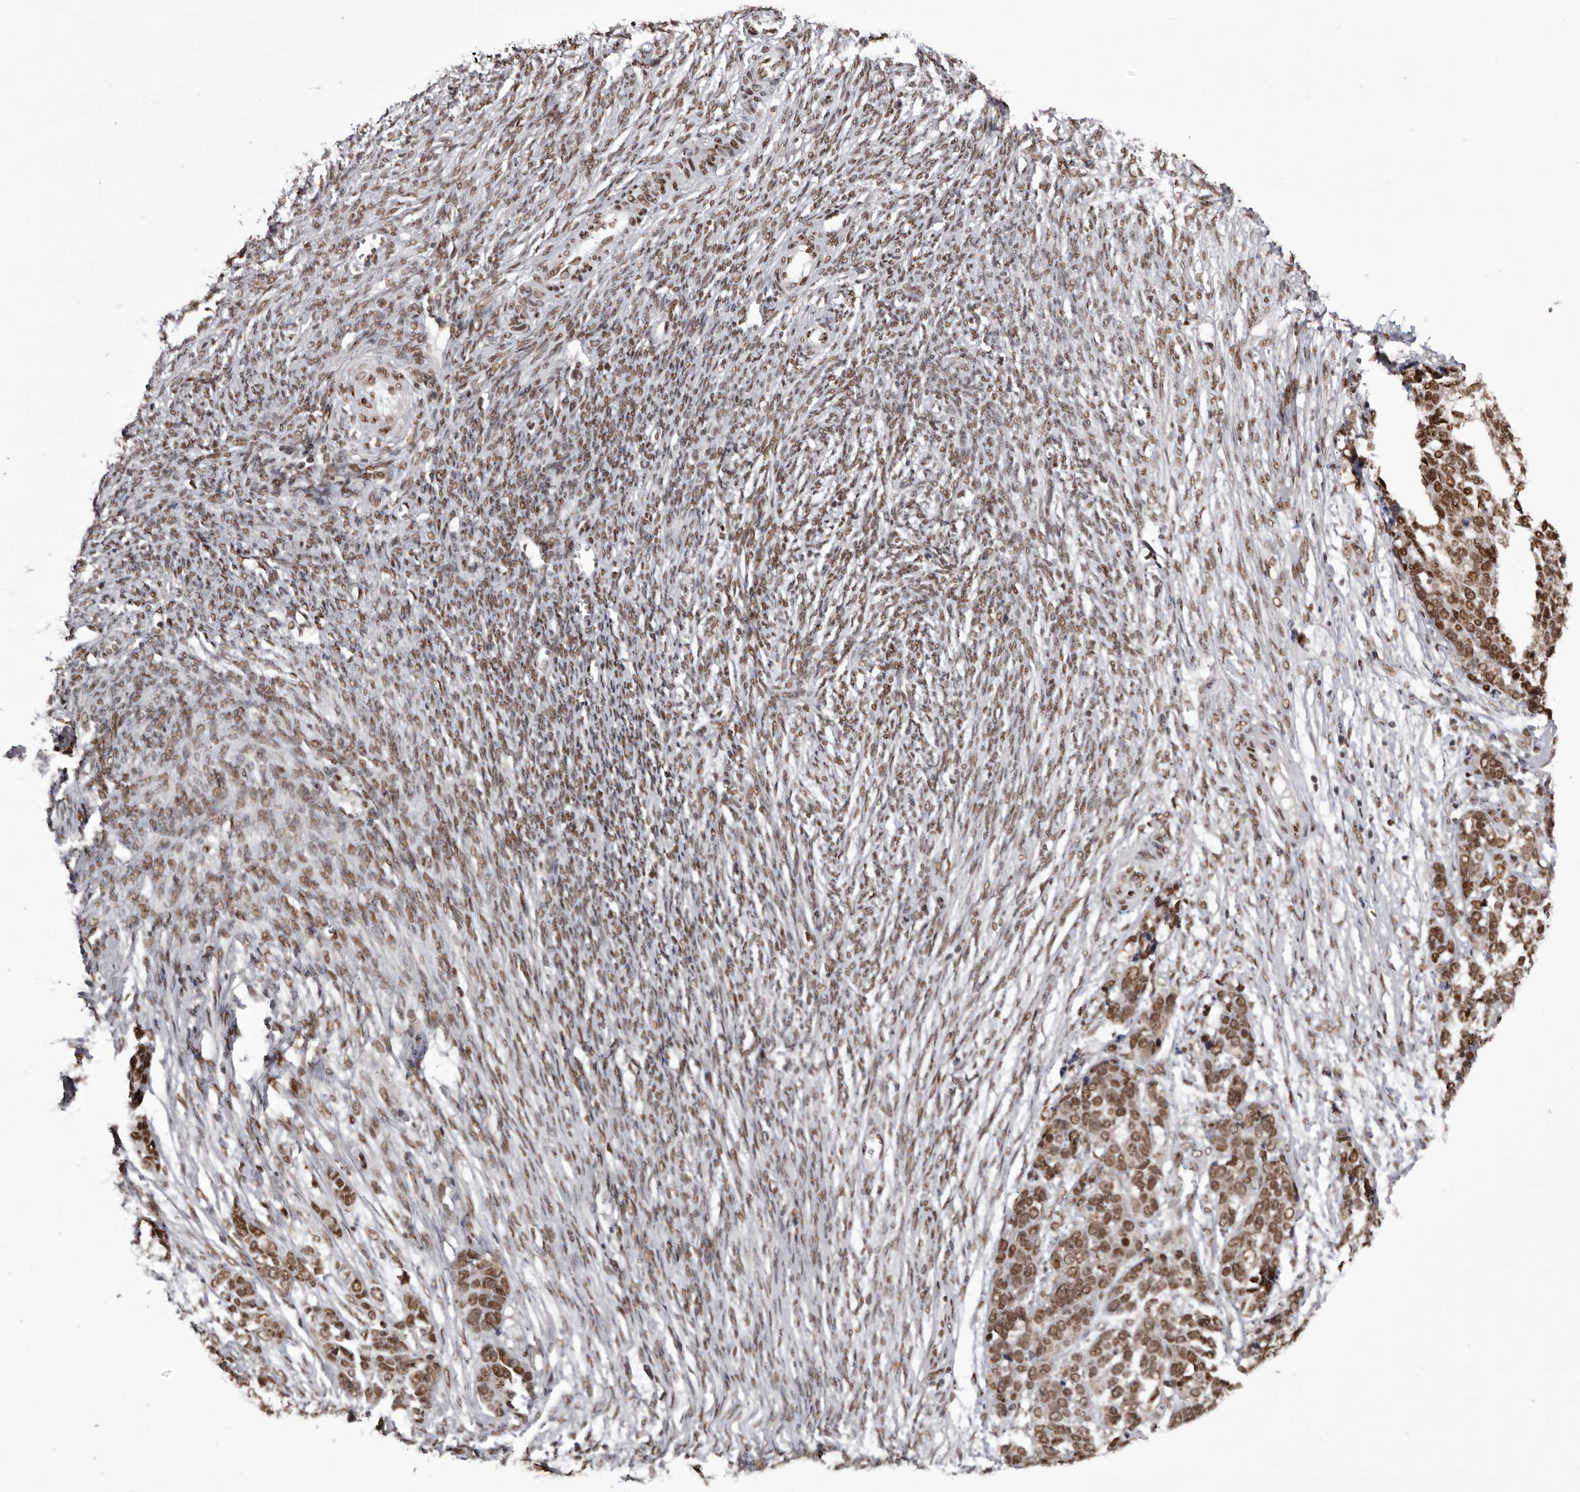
{"staining": {"intensity": "moderate", "quantity": ">75%", "location": "nuclear"}, "tissue": "ovarian cancer", "cell_type": "Tumor cells", "image_type": "cancer", "snomed": [{"axis": "morphology", "description": "Cystadenocarcinoma, serous, NOS"}, {"axis": "topography", "description": "Ovary"}], "caption": "Protein staining shows moderate nuclear expression in about >75% of tumor cells in ovarian cancer.", "gene": "NUMA1", "patient": {"sex": "female", "age": 44}}